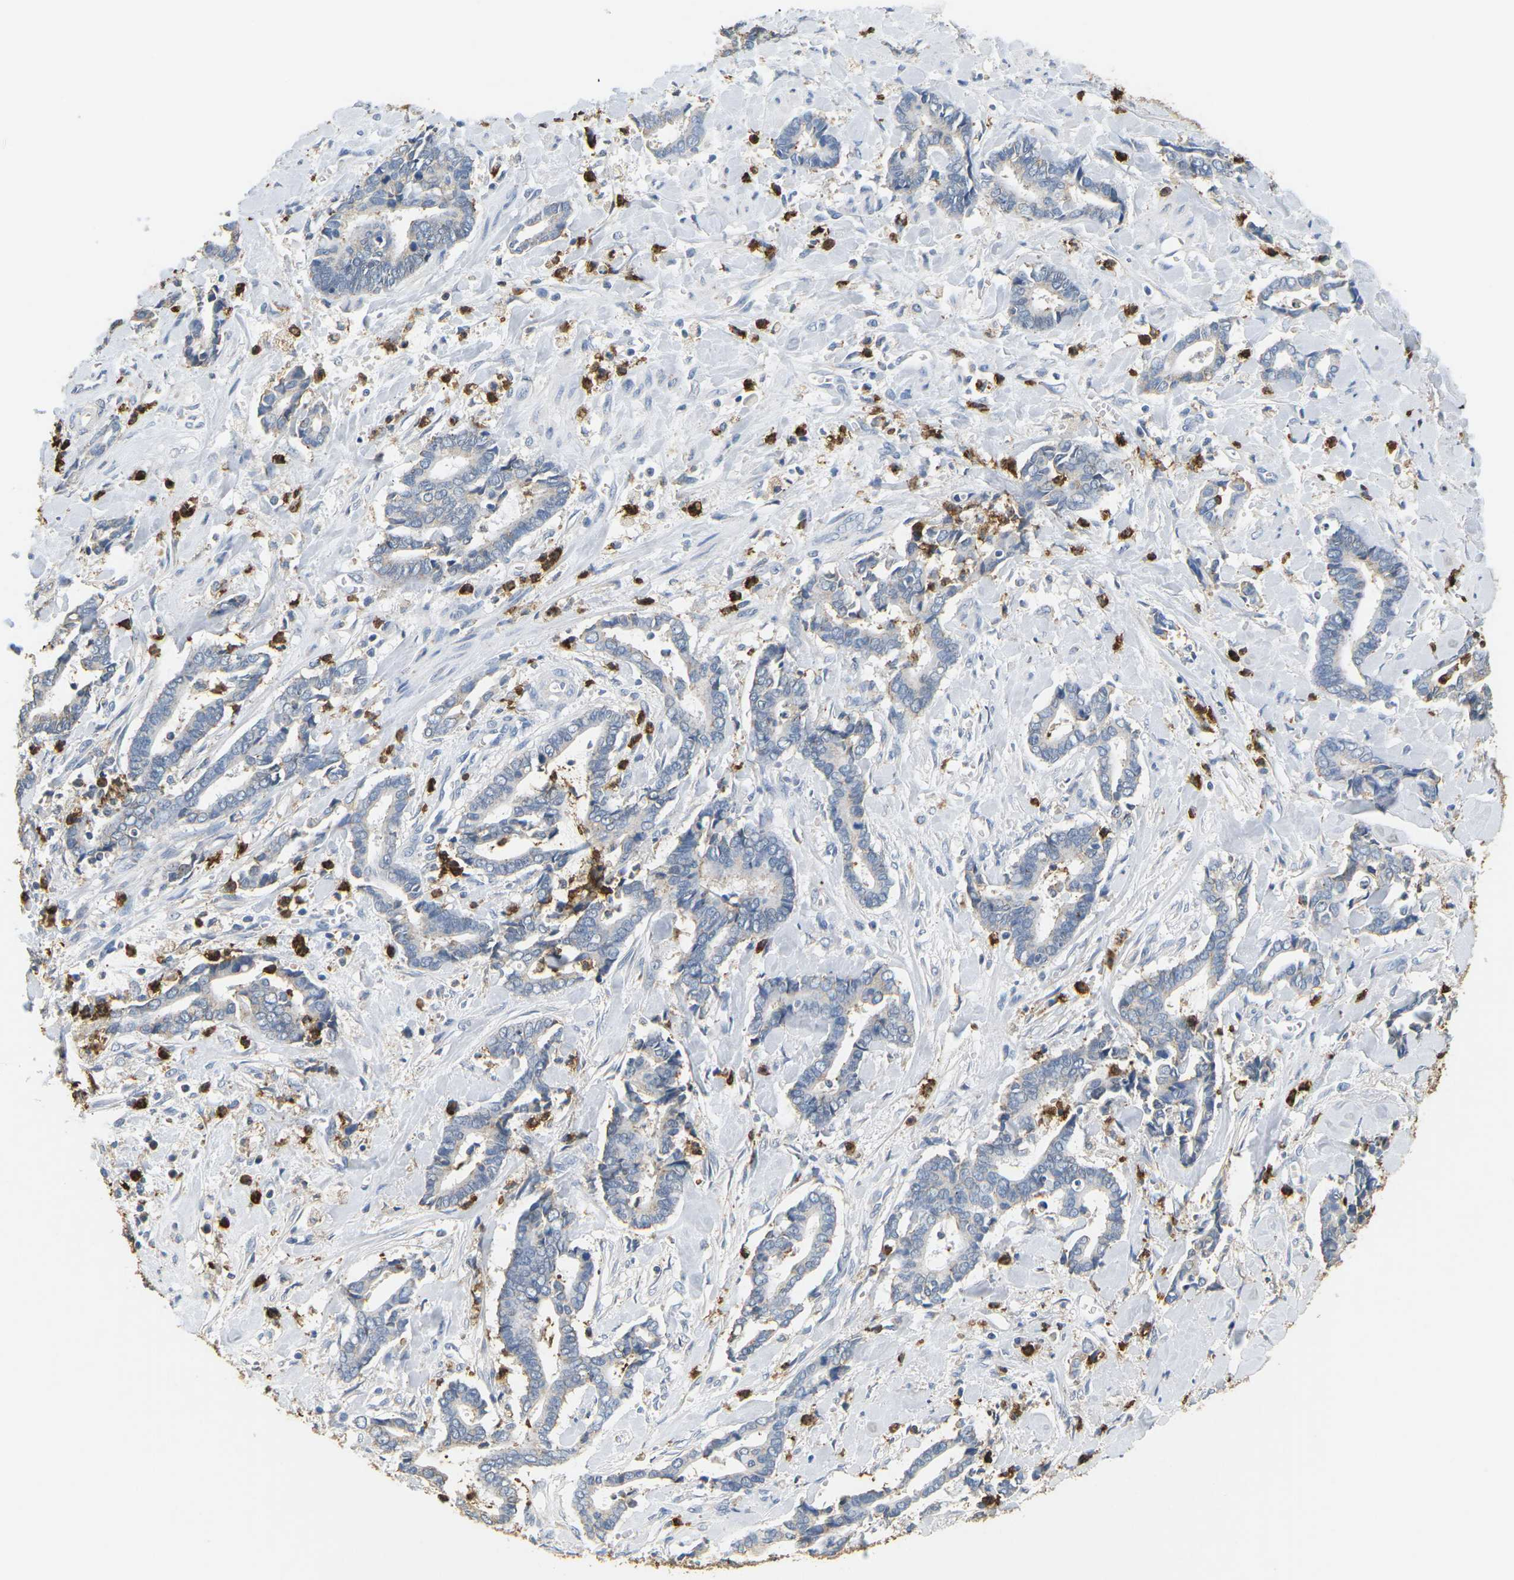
{"staining": {"intensity": "weak", "quantity": "<25%", "location": "cytoplasmic/membranous"}, "tissue": "cervical cancer", "cell_type": "Tumor cells", "image_type": "cancer", "snomed": [{"axis": "morphology", "description": "Adenocarcinoma, NOS"}, {"axis": "topography", "description": "Cervix"}], "caption": "Image shows no protein staining in tumor cells of cervical cancer tissue.", "gene": "ADM", "patient": {"sex": "female", "age": 44}}